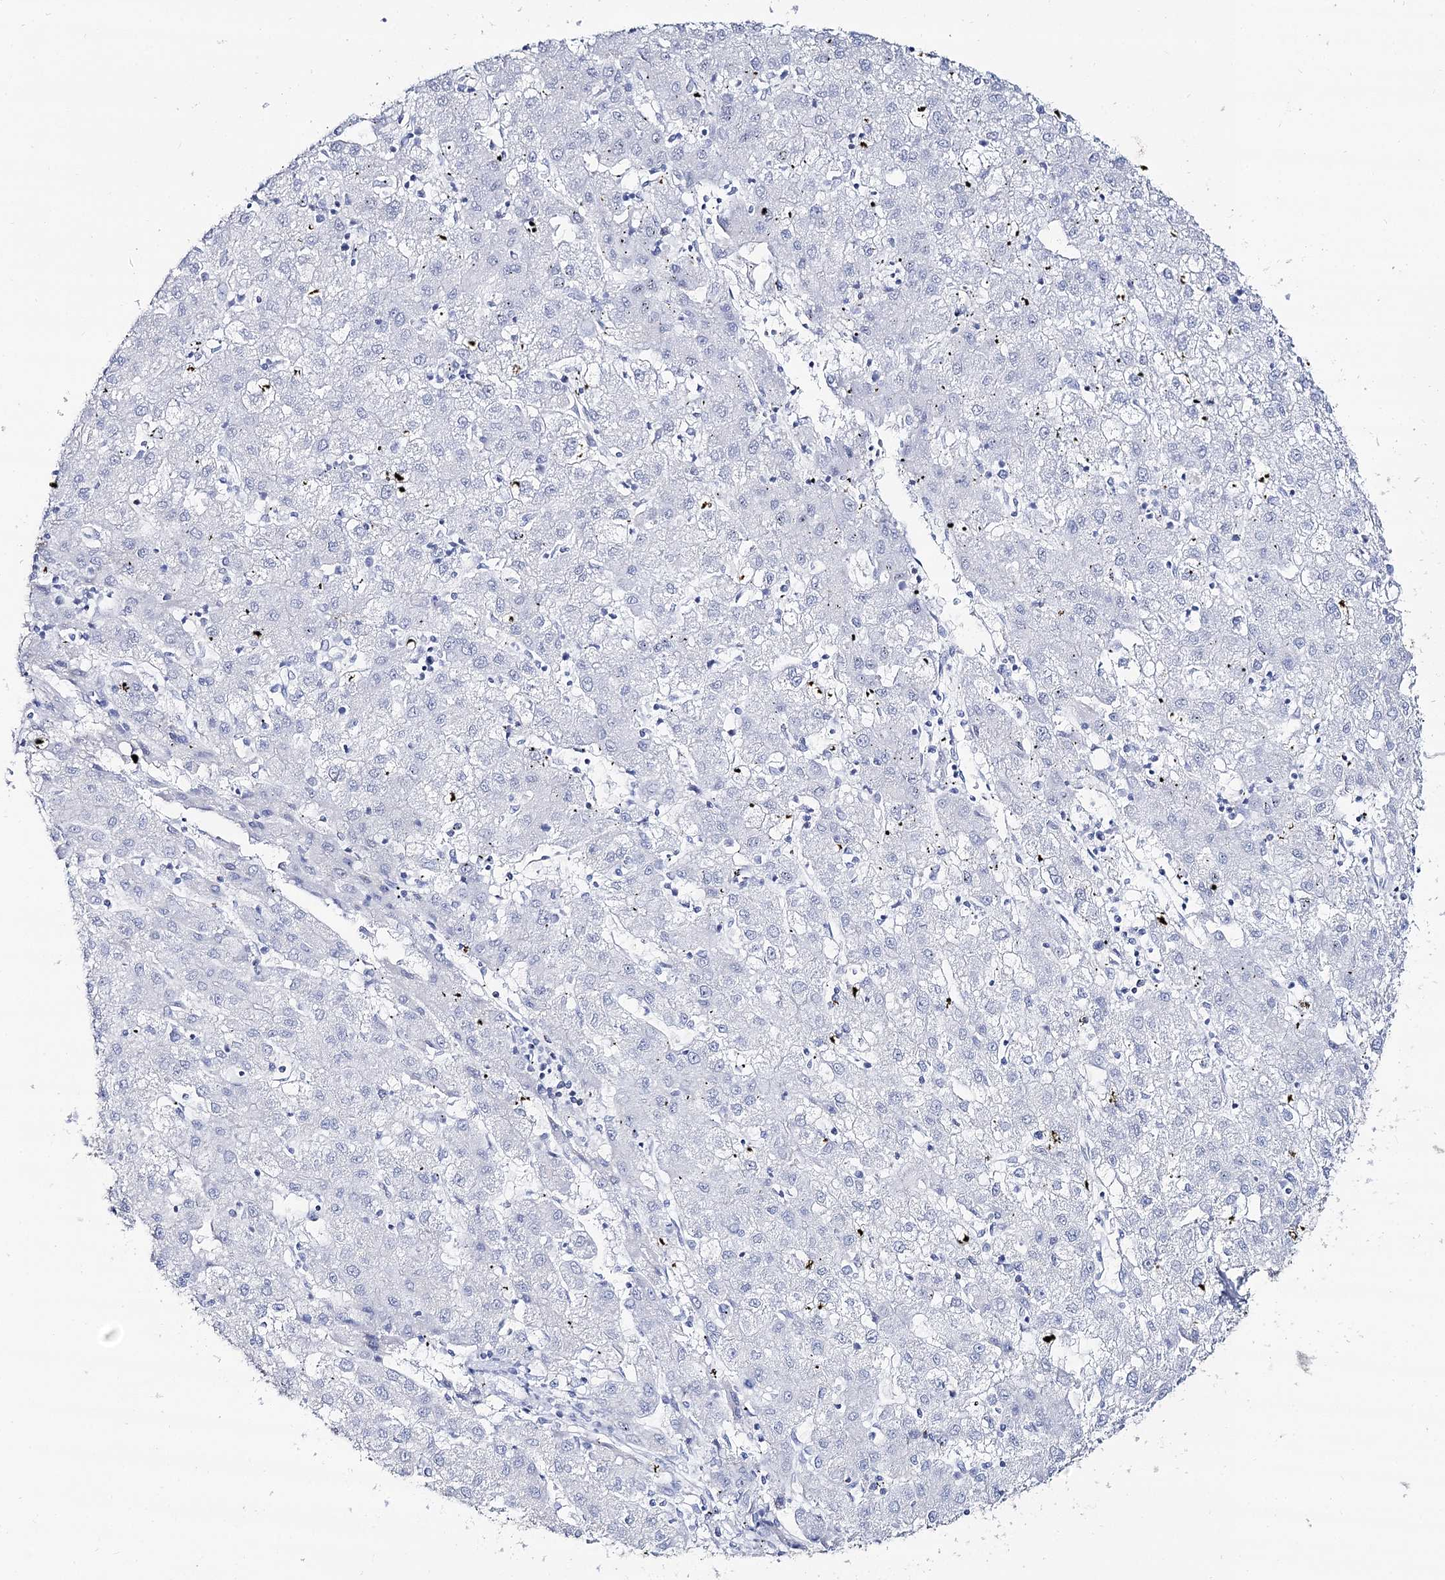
{"staining": {"intensity": "negative", "quantity": "none", "location": "none"}, "tissue": "liver cancer", "cell_type": "Tumor cells", "image_type": "cancer", "snomed": [{"axis": "morphology", "description": "Carcinoma, Hepatocellular, NOS"}, {"axis": "topography", "description": "Liver"}], "caption": "Human hepatocellular carcinoma (liver) stained for a protein using immunohistochemistry displays no staining in tumor cells.", "gene": "SLC3A1", "patient": {"sex": "male", "age": 72}}